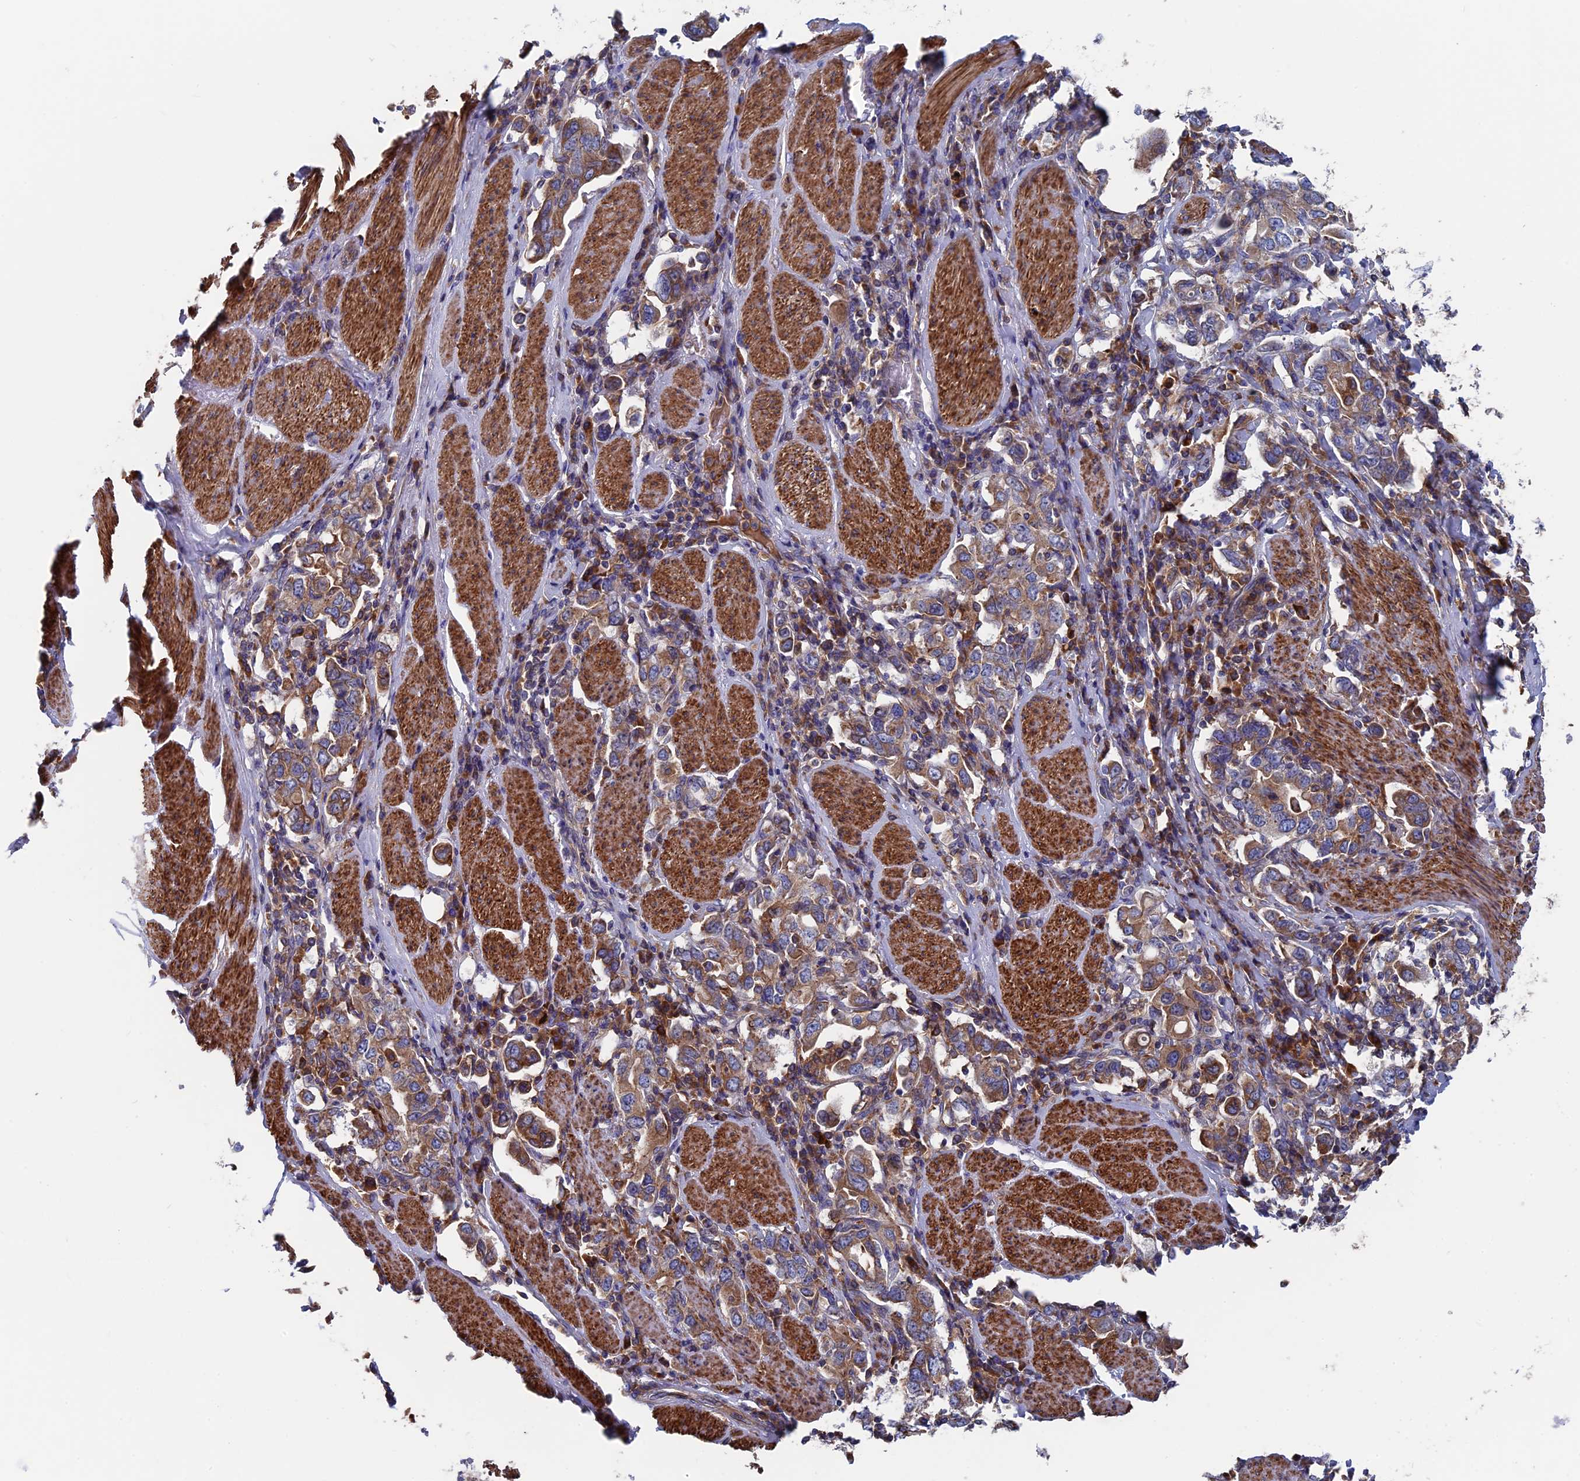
{"staining": {"intensity": "moderate", "quantity": ">75%", "location": "cytoplasmic/membranous"}, "tissue": "stomach cancer", "cell_type": "Tumor cells", "image_type": "cancer", "snomed": [{"axis": "morphology", "description": "Adenocarcinoma, NOS"}, {"axis": "topography", "description": "Stomach, upper"}], "caption": "This is an image of IHC staining of adenocarcinoma (stomach), which shows moderate positivity in the cytoplasmic/membranous of tumor cells.", "gene": "DNAJC3", "patient": {"sex": "male", "age": 62}}